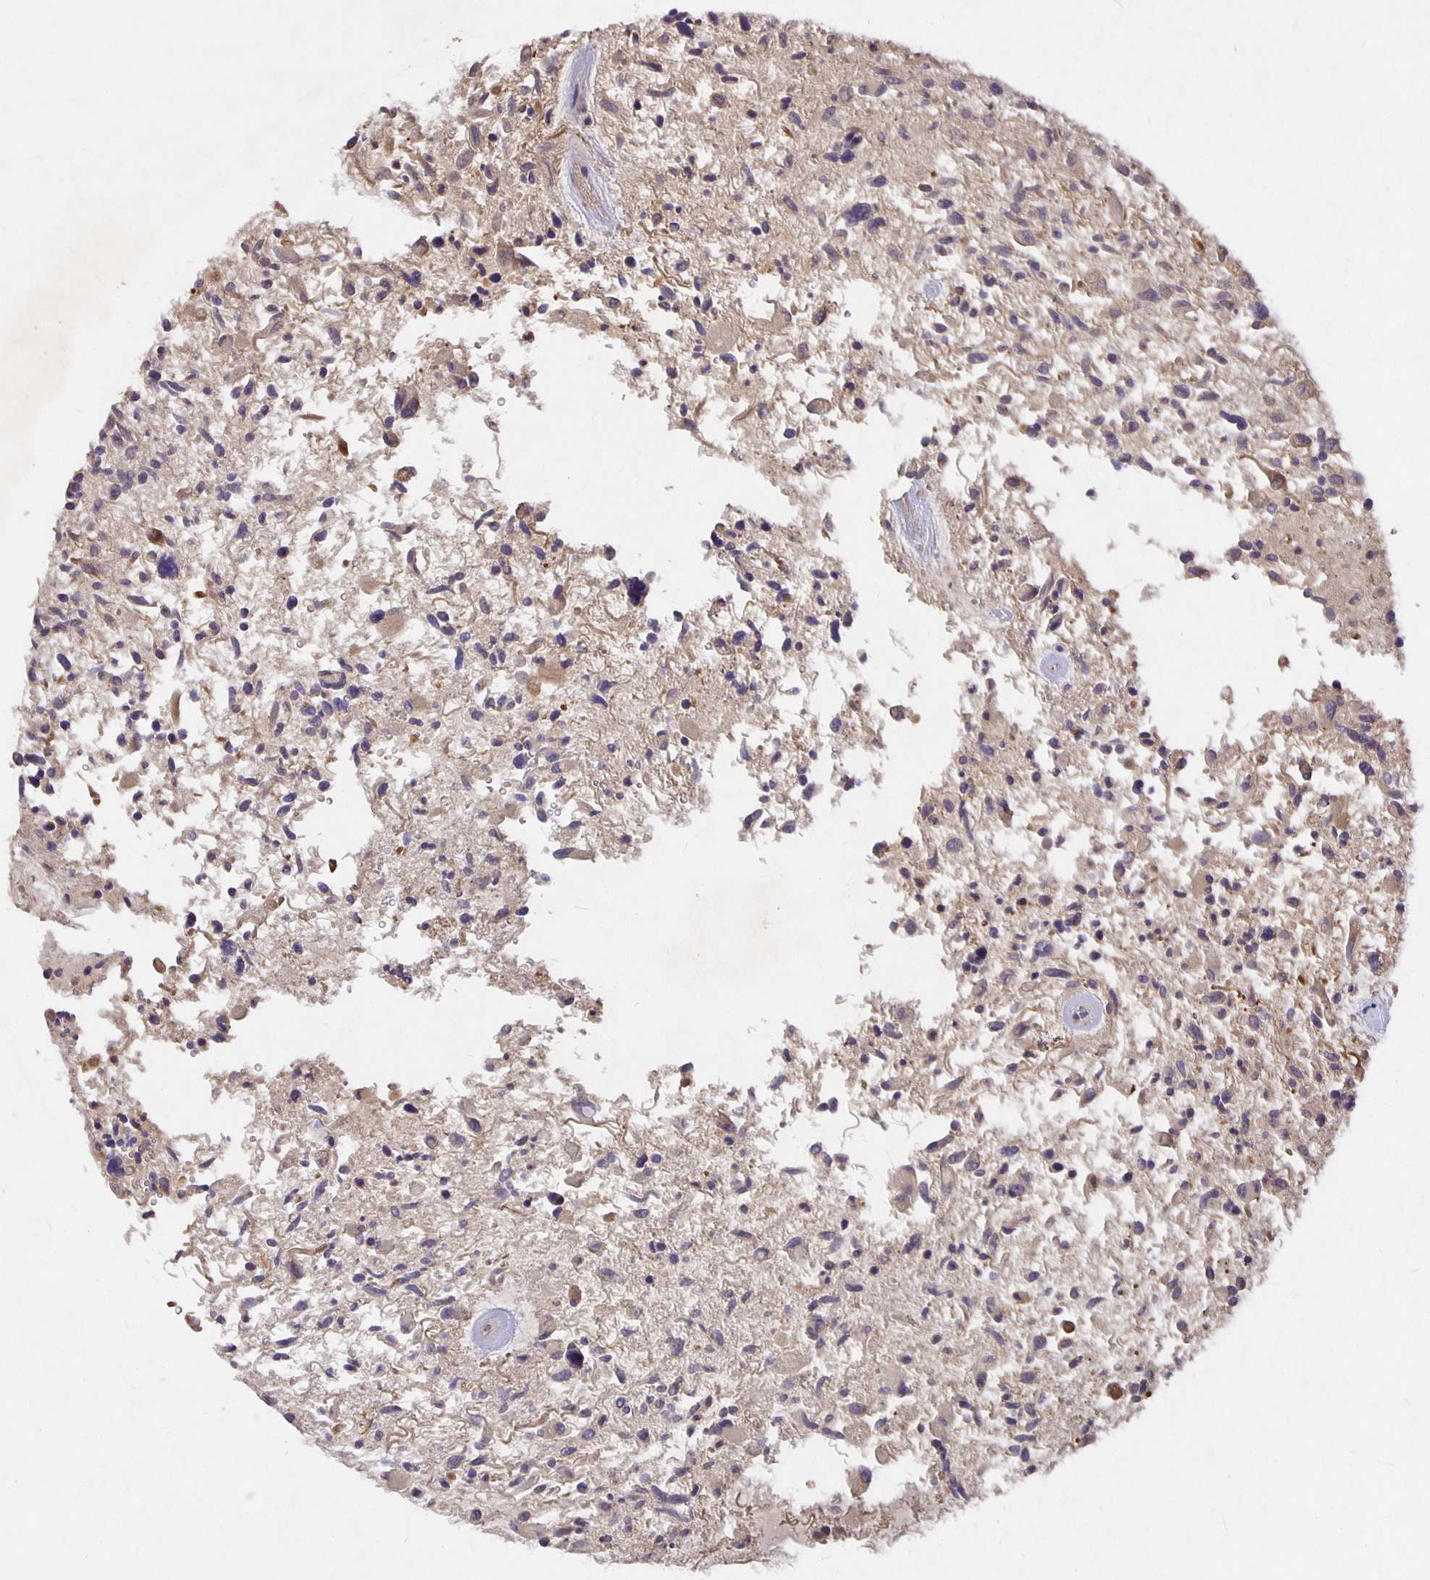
{"staining": {"intensity": "negative", "quantity": "none", "location": "none"}, "tissue": "glioma", "cell_type": "Tumor cells", "image_type": "cancer", "snomed": [{"axis": "morphology", "description": "Glioma, malignant, High grade"}, {"axis": "topography", "description": "Brain"}], "caption": "Protein analysis of glioma exhibits no significant staining in tumor cells. (Stains: DAB (3,3'-diaminobenzidine) immunohistochemistry (IHC) with hematoxylin counter stain, Microscopy: brightfield microscopy at high magnification).", "gene": "NOG", "patient": {"sex": "female", "age": 11}}